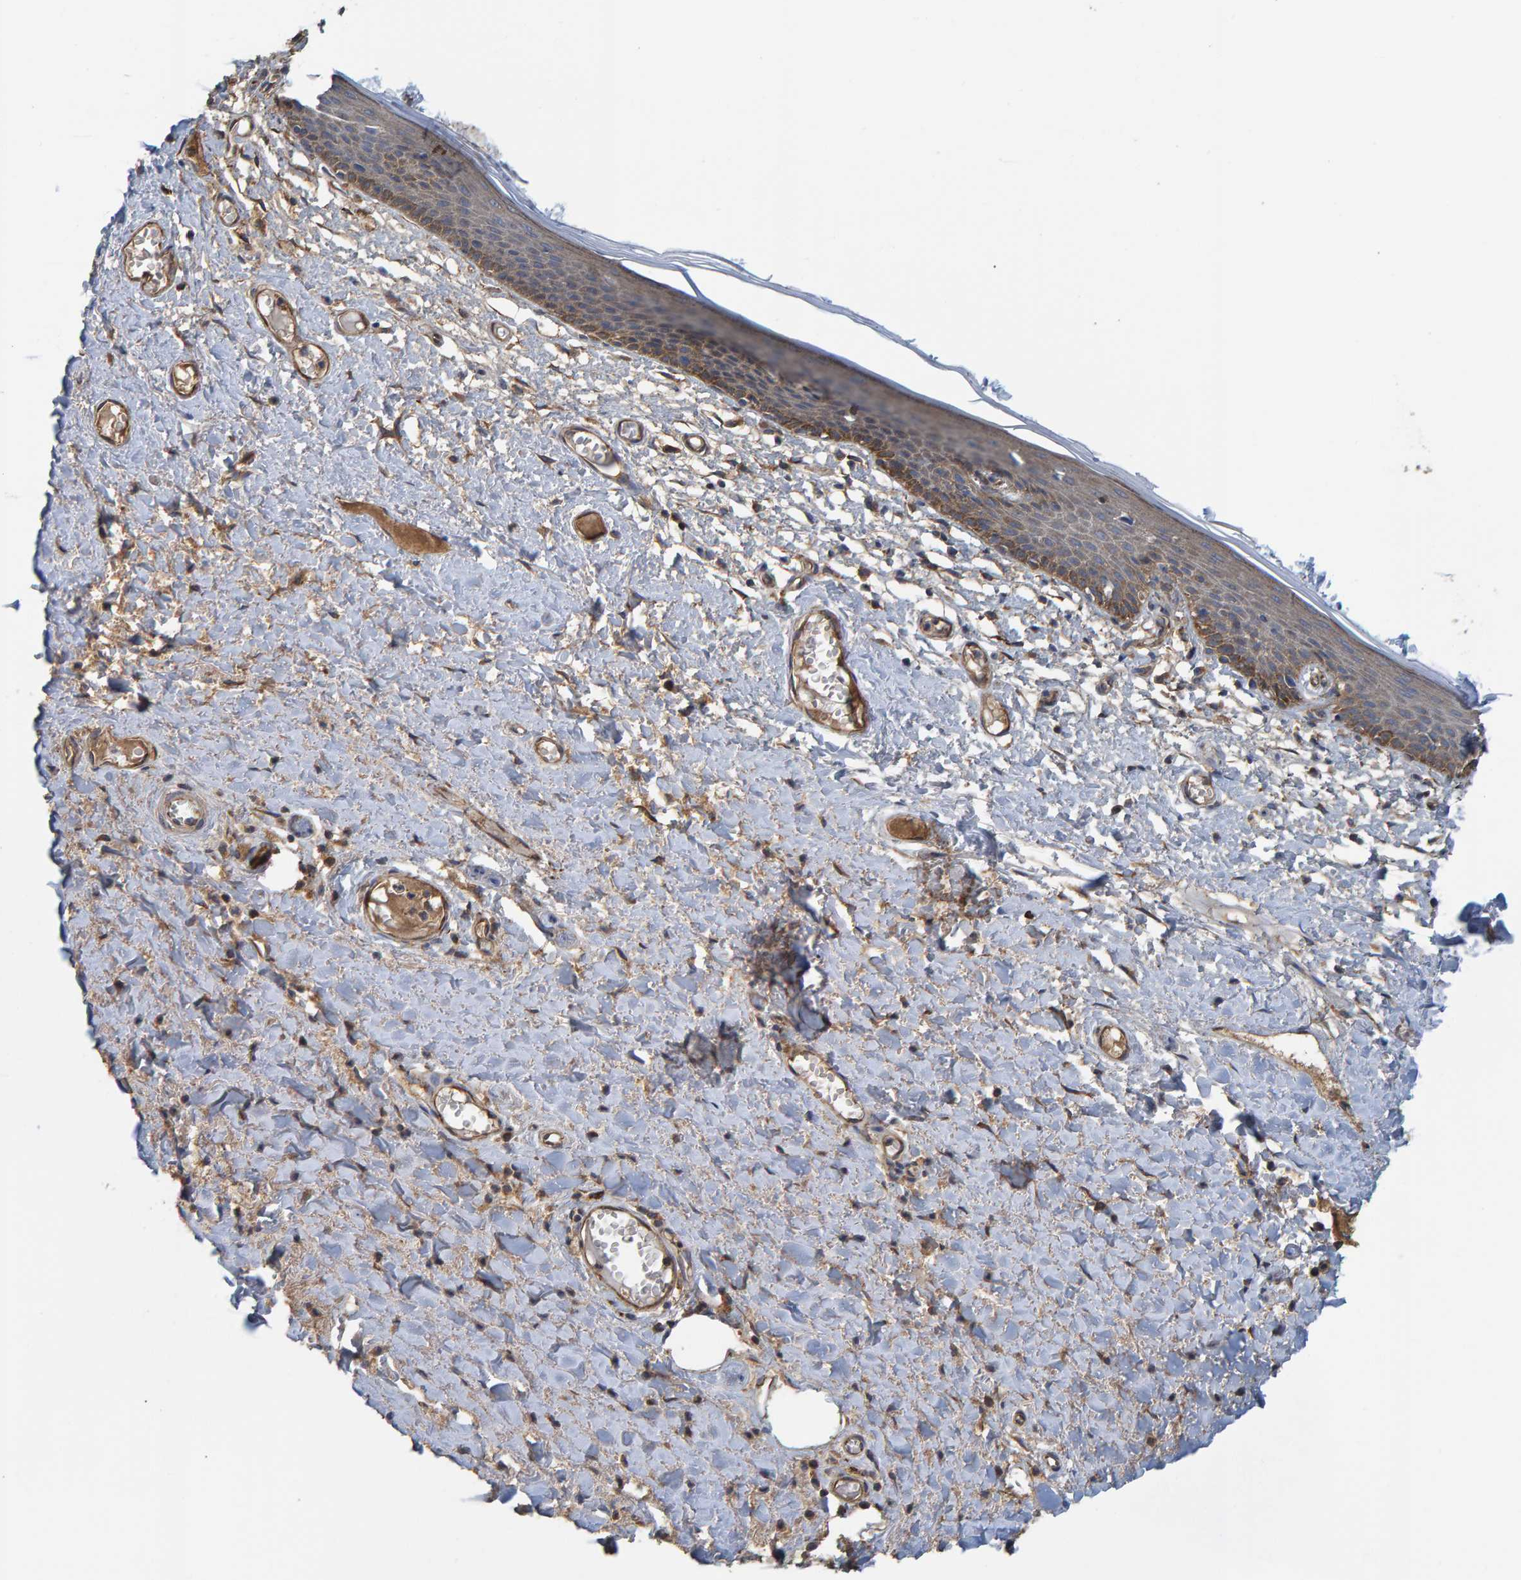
{"staining": {"intensity": "moderate", "quantity": ">75%", "location": "cytoplasmic/membranous"}, "tissue": "skin", "cell_type": "Epidermal cells", "image_type": "normal", "snomed": [{"axis": "morphology", "description": "Normal tissue, NOS"}, {"axis": "topography", "description": "Vulva"}], "caption": "Epidermal cells exhibit medium levels of moderate cytoplasmic/membranous expression in approximately >75% of cells in benign skin.", "gene": "LRSAM1", "patient": {"sex": "female", "age": 54}}